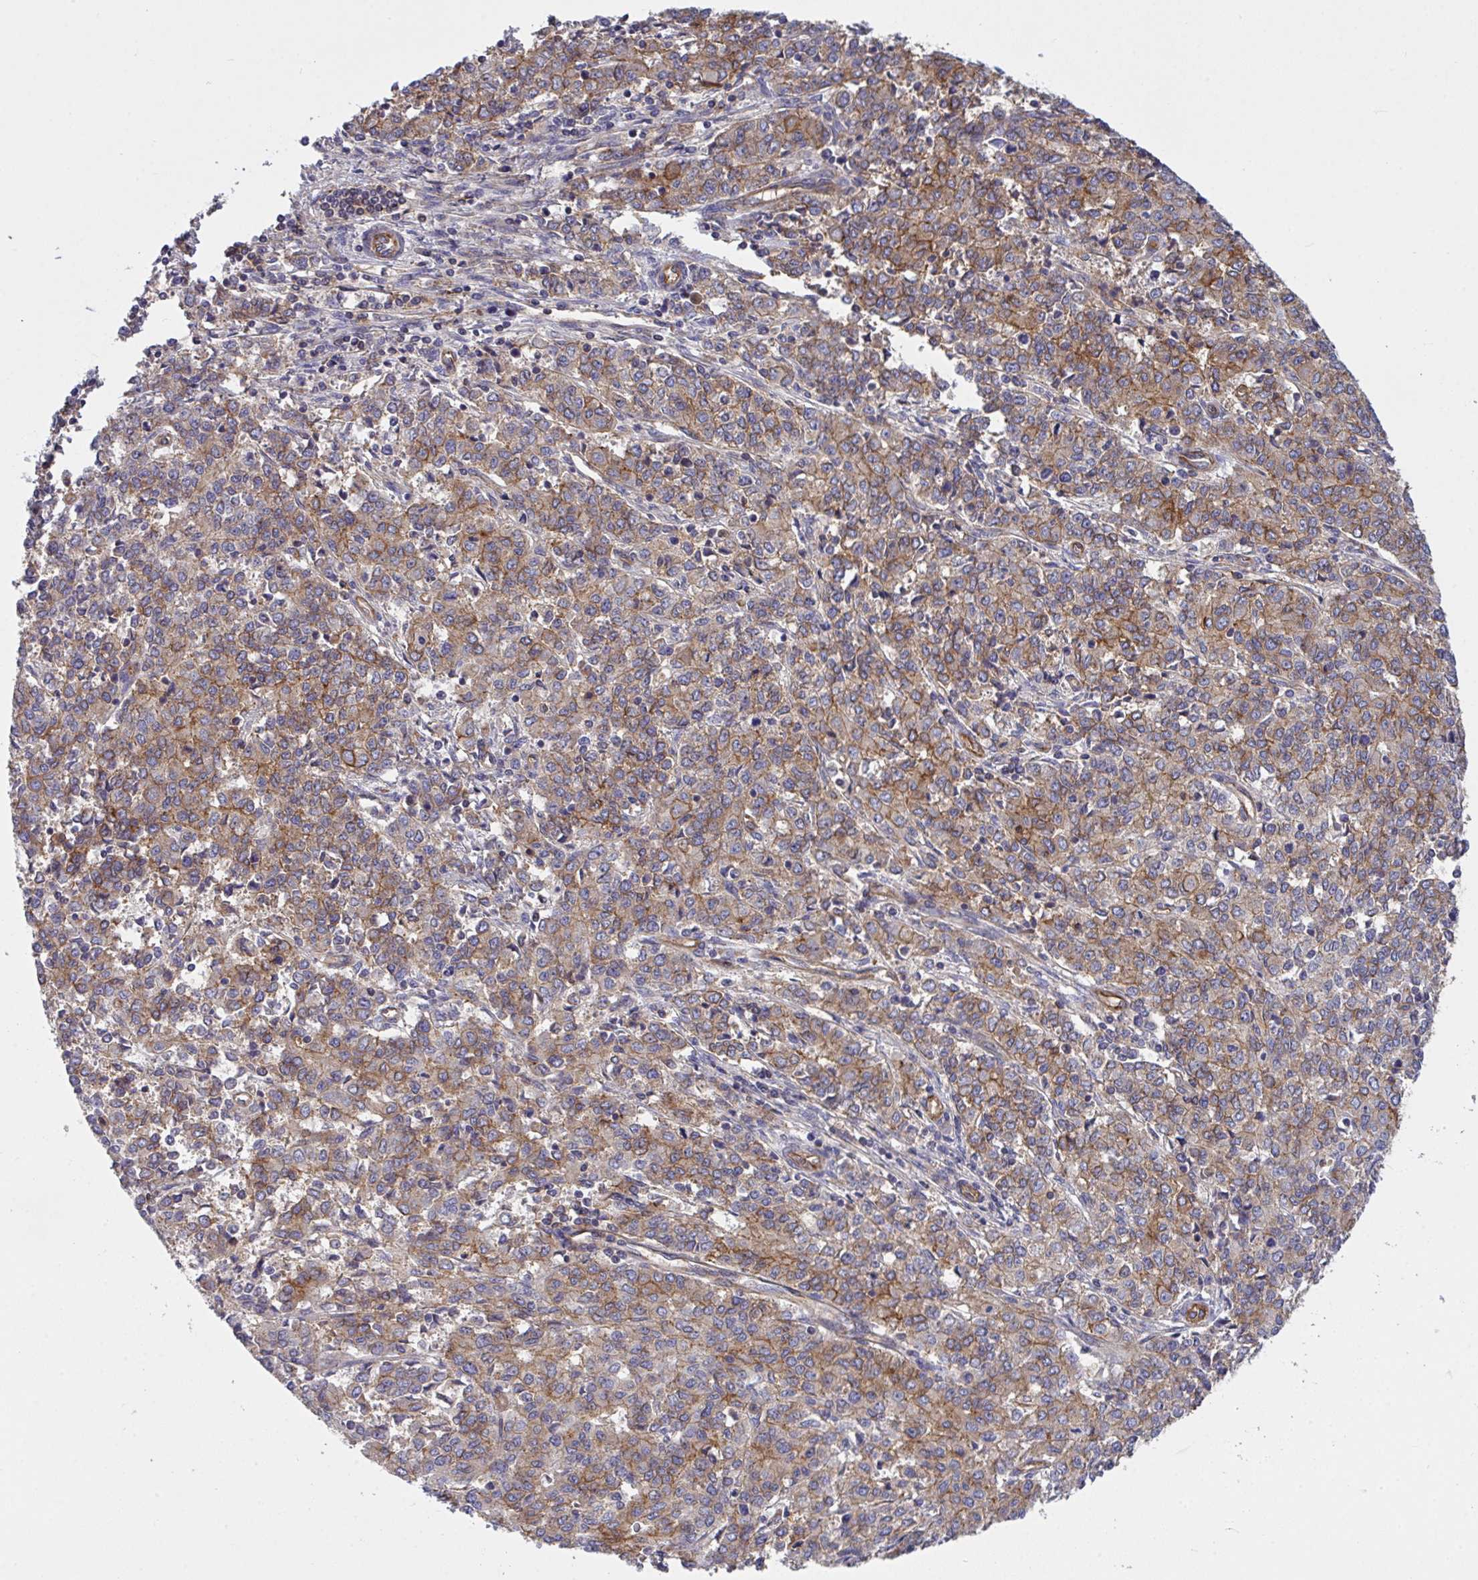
{"staining": {"intensity": "moderate", "quantity": ">75%", "location": "cytoplasmic/membranous"}, "tissue": "endometrial cancer", "cell_type": "Tumor cells", "image_type": "cancer", "snomed": [{"axis": "morphology", "description": "Adenocarcinoma, NOS"}, {"axis": "topography", "description": "Endometrium"}], "caption": "Human endometrial cancer (adenocarcinoma) stained with a protein marker shows moderate staining in tumor cells.", "gene": "C4orf36", "patient": {"sex": "female", "age": 50}}